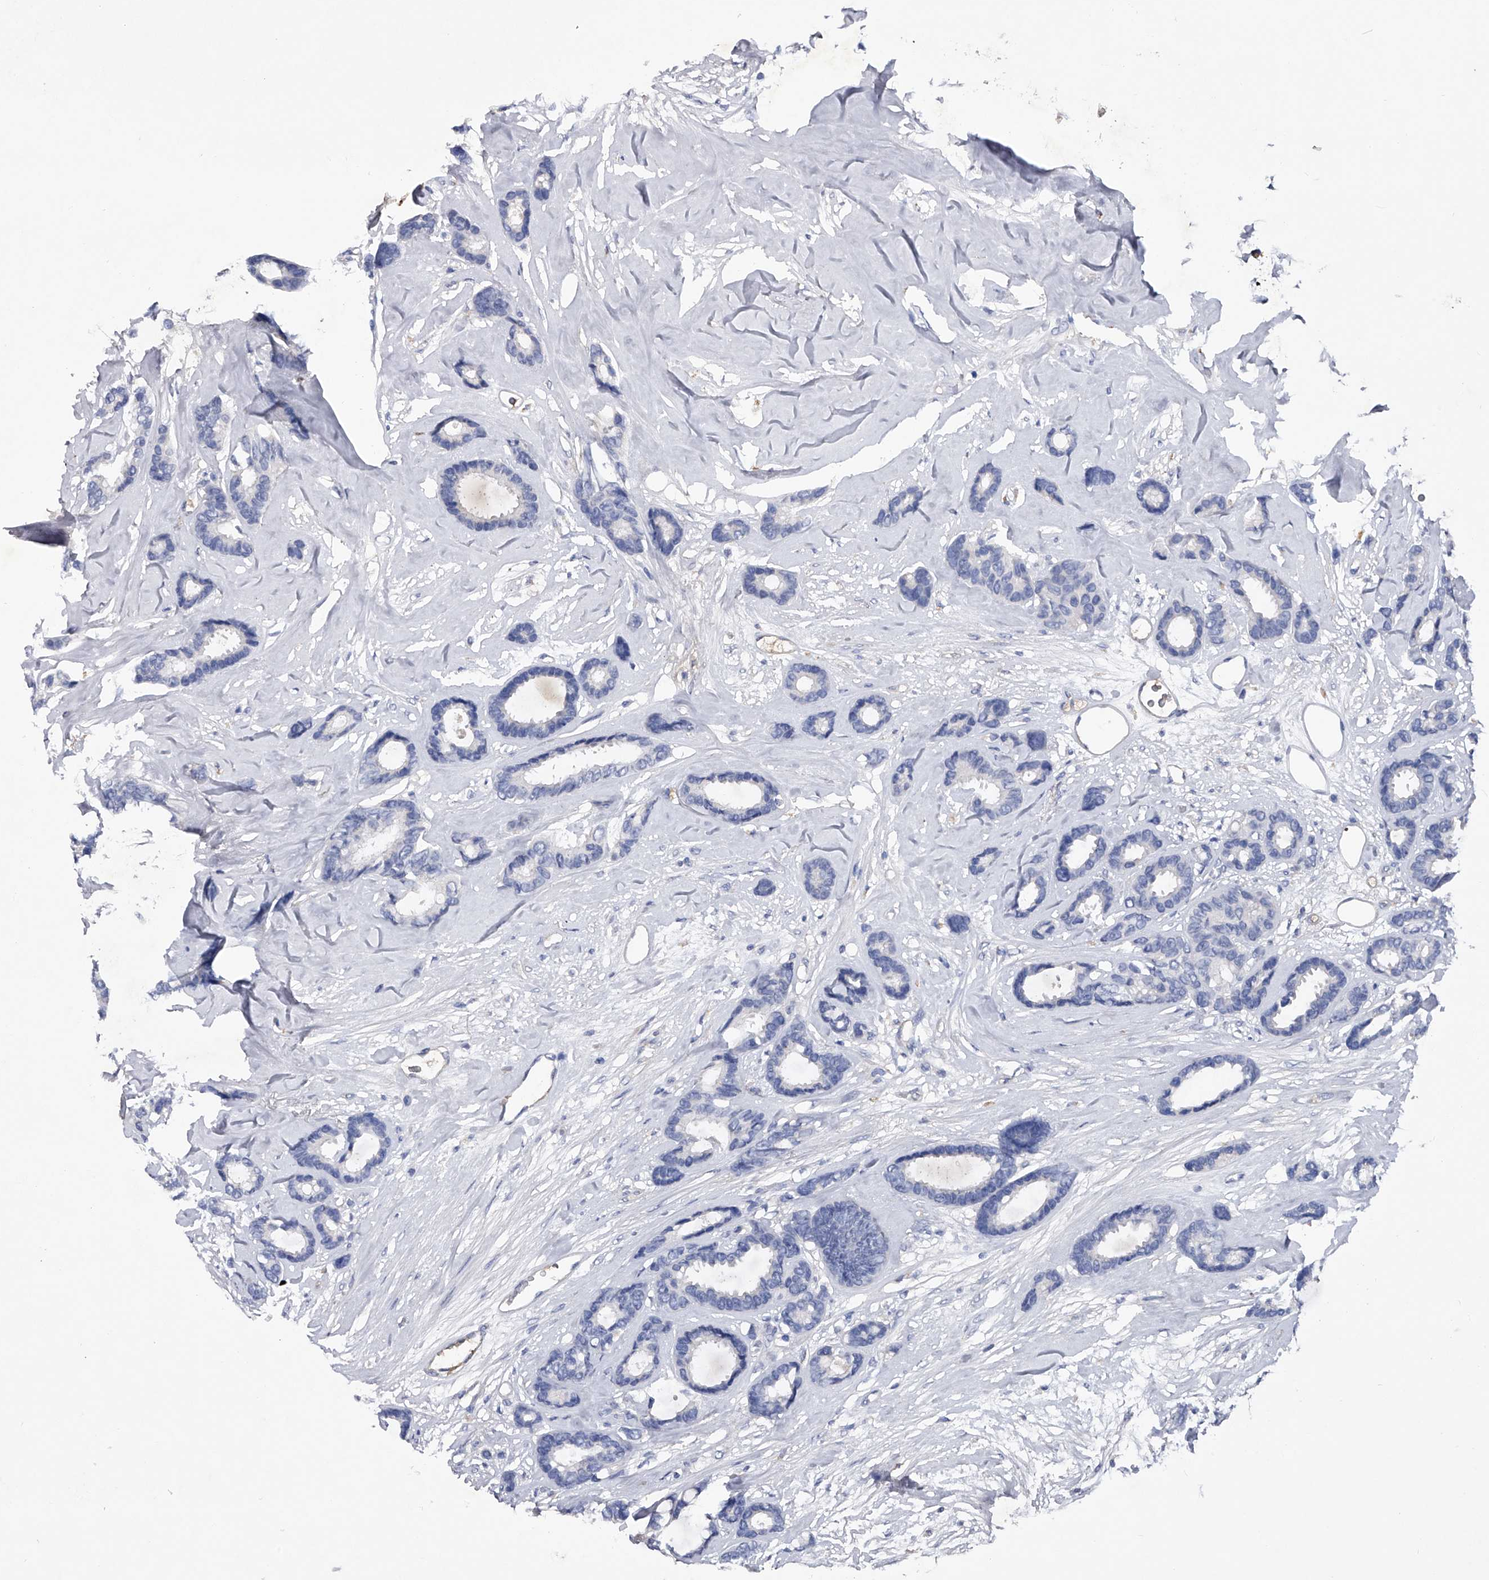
{"staining": {"intensity": "negative", "quantity": "none", "location": "none"}, "tissue": "breast cancer", "cell_type": "Tumor cells", "image_type": "cancer", "snomed": [{"axis": "morphology", "description": "Duct carcinoma"}, {"axis": "topography", "description": "Breast"}], "caption": "High magnification brightfield microscopy of intraductal carcinoma (breast) stained with DAB (brown) and counterstained with hematoxylin (blue): tumor cells show no significant positivity.", "gene": "ASNS", "patient": {"sex": "female", "age": 87}}